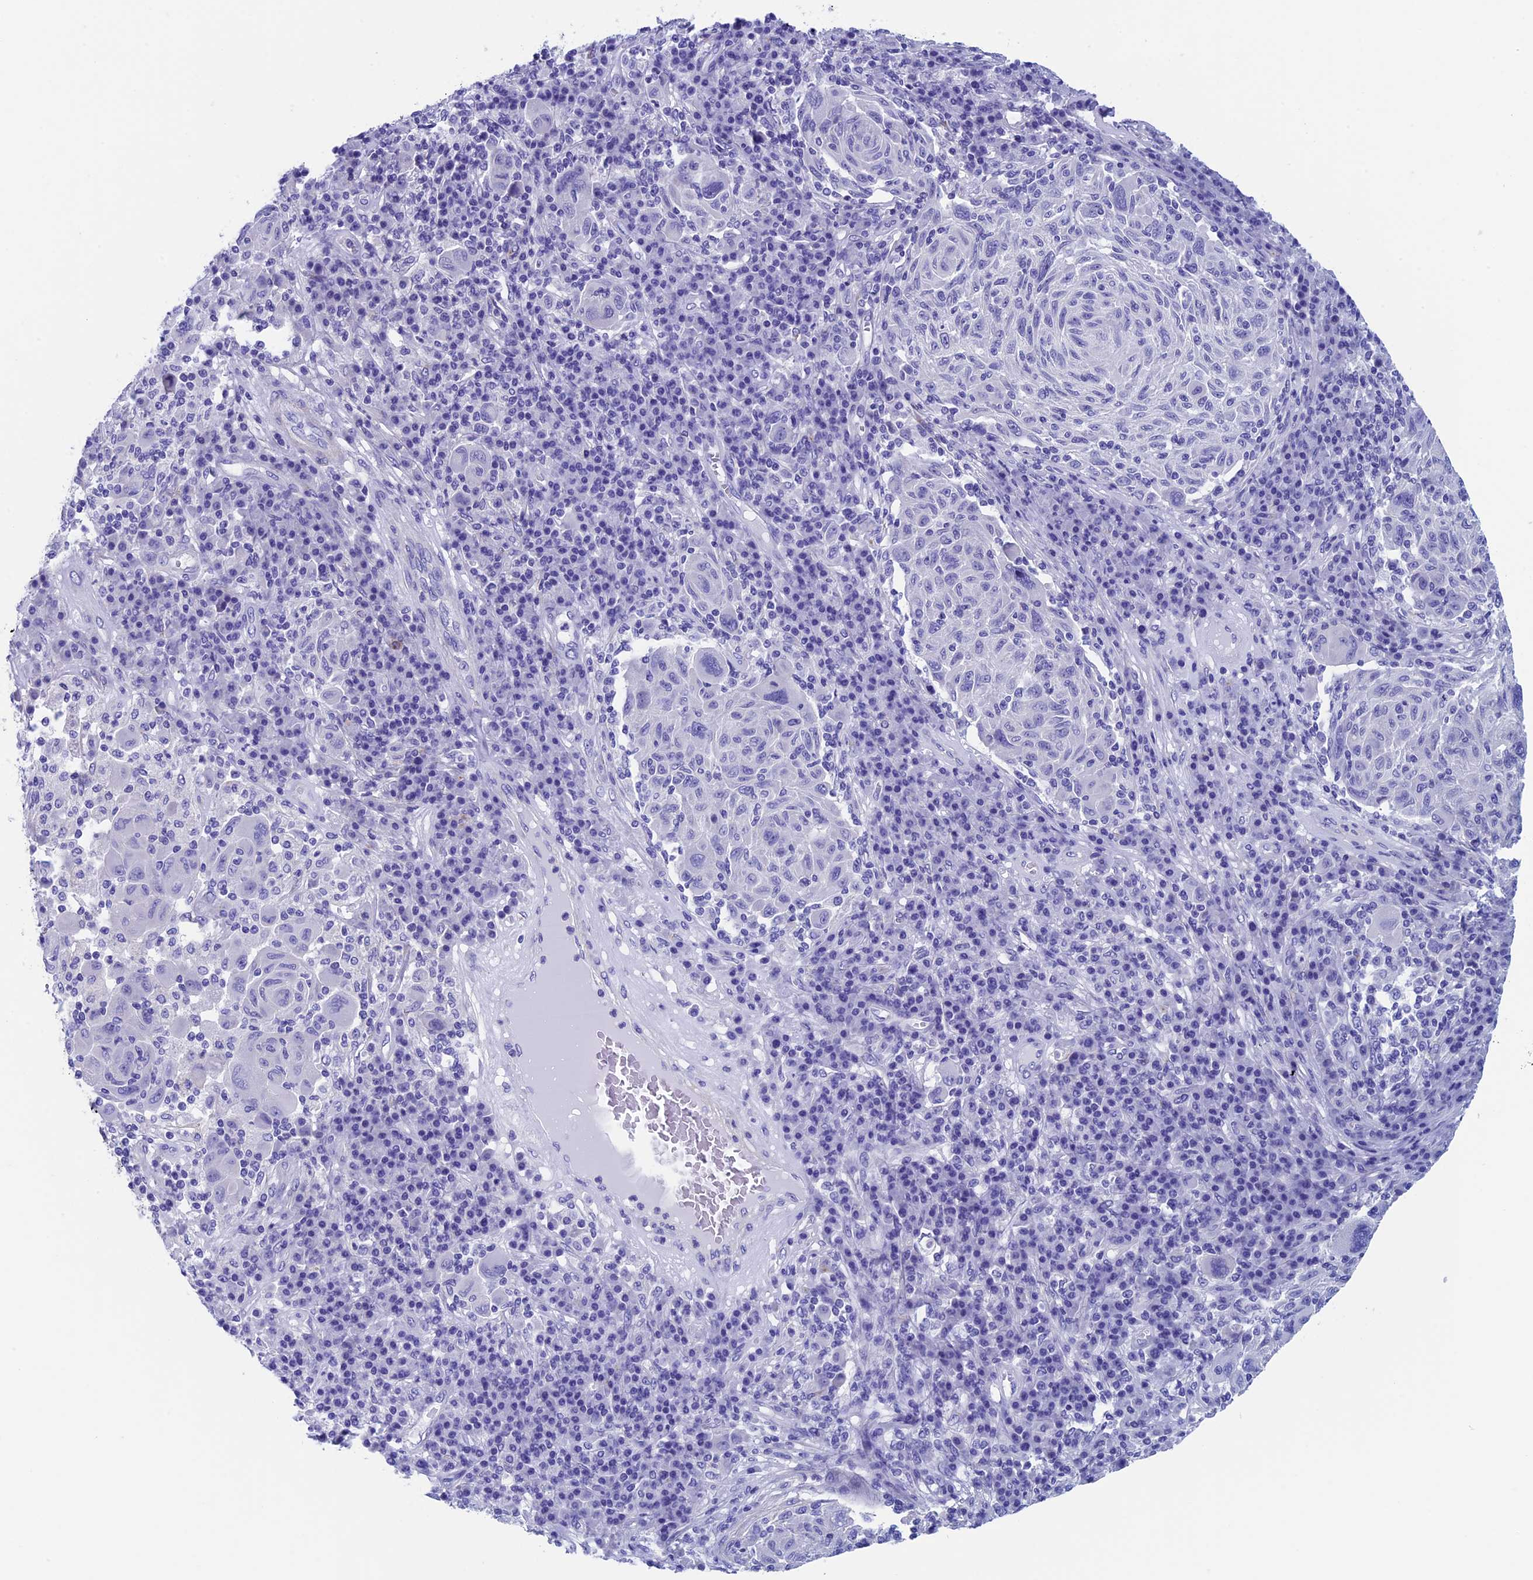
{"staining": {"intensity": "negative", "quantity": "none", "location": "none"}, "tissue": "melanoma", "cell_type": "Tumor cells", "image_type": "cancer", "snomed": [{"axis": "morphology", "description": "Malignant melanoma, NOS"}, {"axis": "topography", "description": "Skin"}], "caption": "Tumor cells show no significant positivity in malignant melanoma.", "gene": "ADH7", "patient": {"sex": "male", "age": 53}}